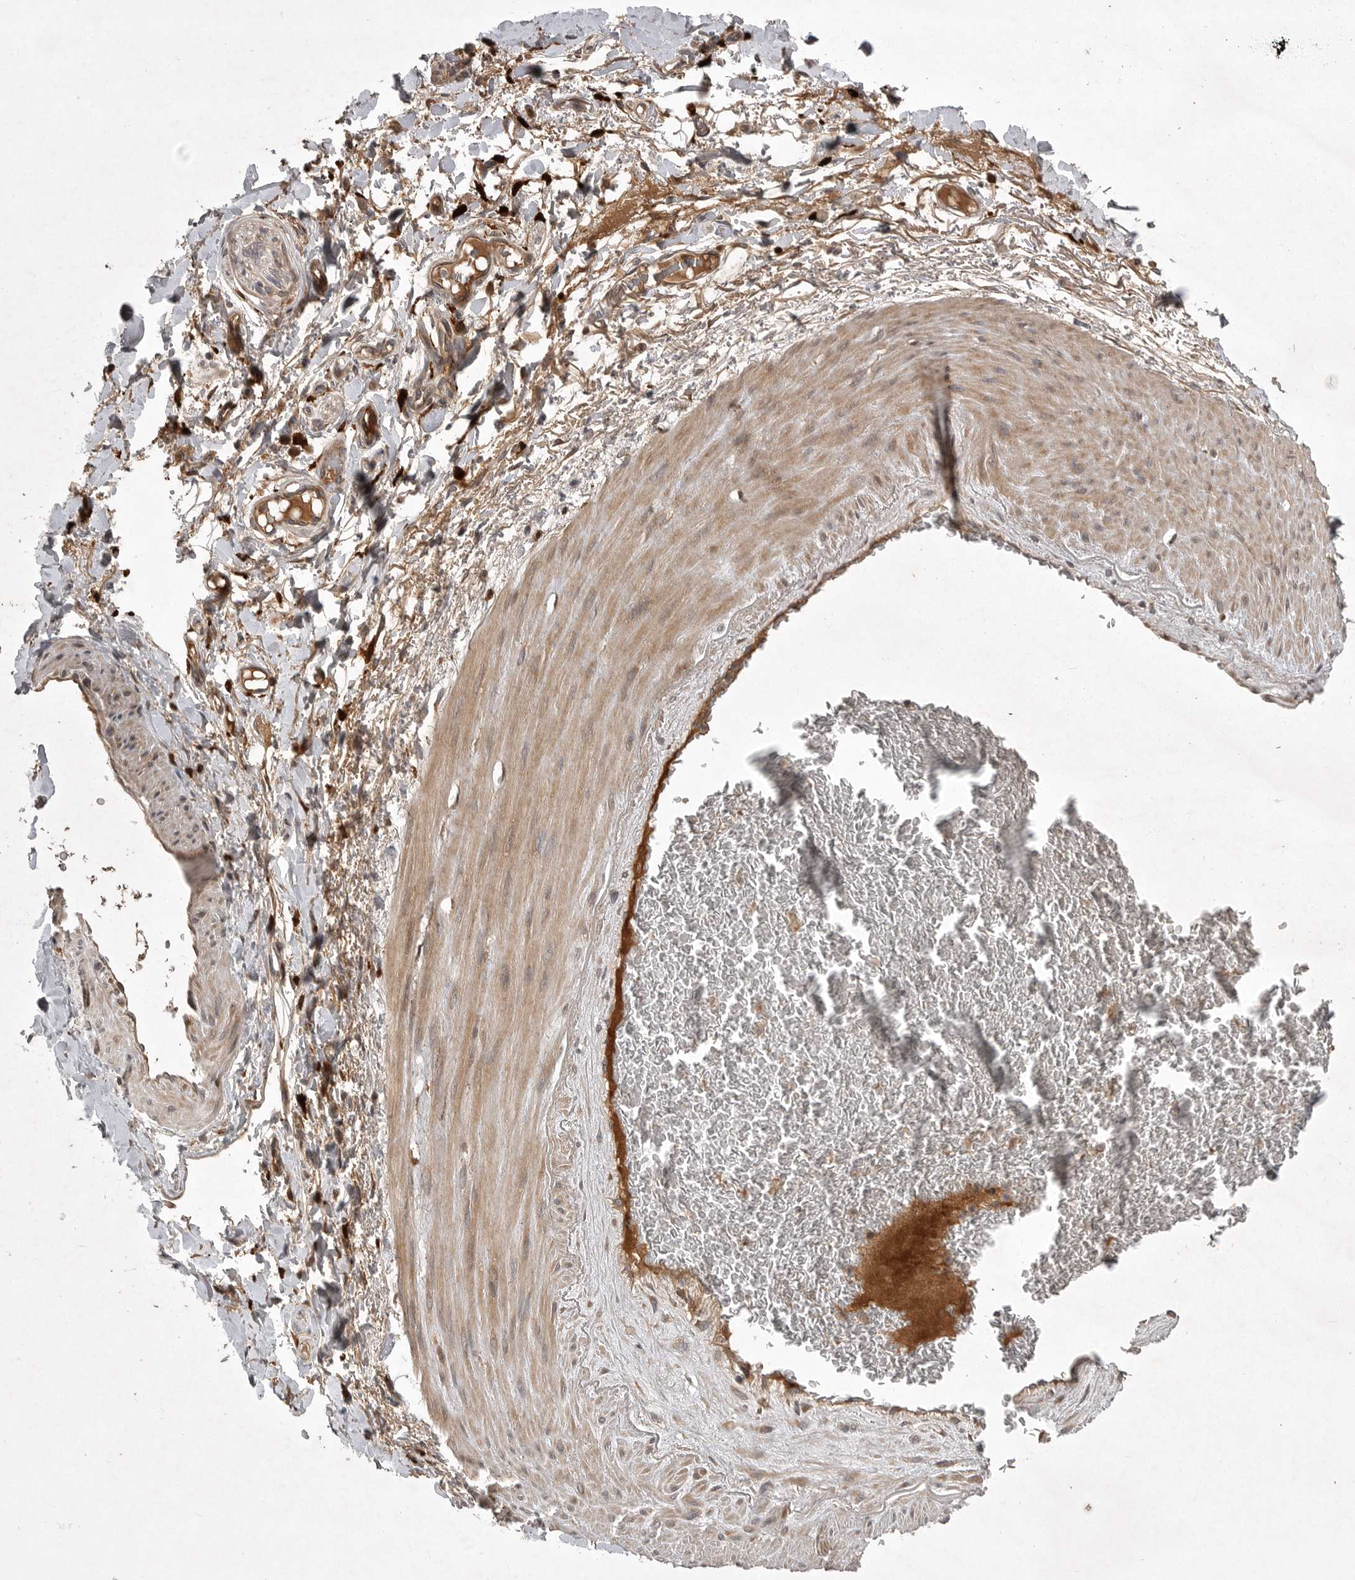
{"staining": {"intensity": "moderate", "quantity": ">75%", "location": "cytoplasmic/membranous"}, "tissue": "adipose tissue", "cell_type": "Adipocytes", "image_type": "normal", "snomed": [{"axis": "morphology", "description": "Normal tissue, NOS"}, {"axis": "morphology", "description": "Adenocarcinoma, NOS"}, {"axis": "topography", "description": "Esophagus"}], "caption": "Immunohistochemistry of unremarkable human adipose tissue displays medium levels of moderate cytoplasmic/membranous staining in approximately >75% of adipocytes. (Stains: DAB in brown, nuclei in blue, Microscopy: brightfield microscopy at high magnification).", "gene": "GPR31", "patient": {"sex": "male", "age": 62}}